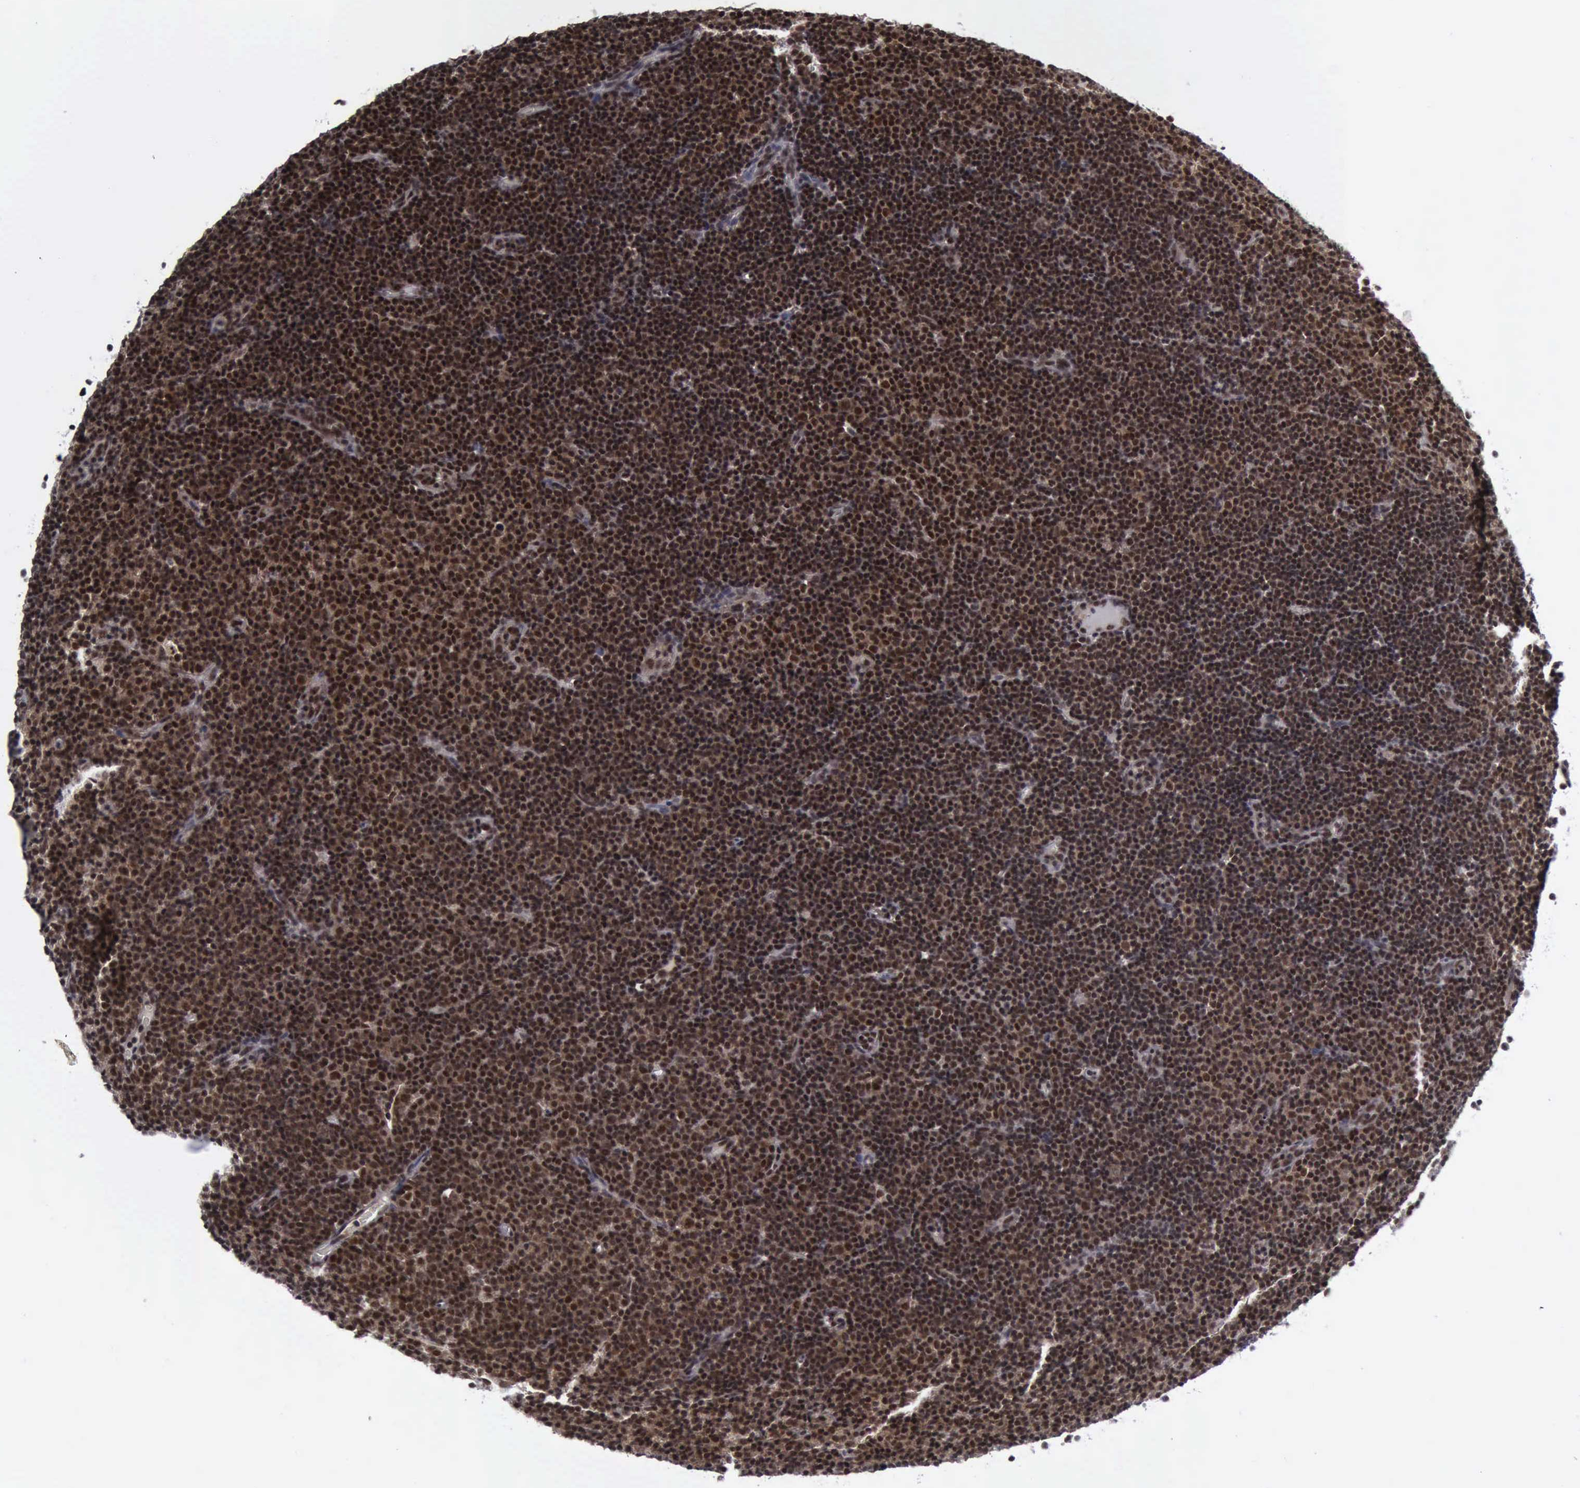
{"staining": {"intensity": "strong", "quantity": ">75%", "location": "cytoplasmic/membranous,nuclear"}, "tissue": "lymphoma", "cell_type": "Tumor cells", "image_type": "cancer", "snomed": [{"axis": "morphology", "description": "Malignant lymphoma, non-Hodgkin's type, Low grade"}, {"axis": "topography", "description": "Lymph node"}], "caption": "Human low-grade malignant lymphoma, non-Hodgkin's type stained with a brown dye reveals strong cytoplasmic/membranous and nuclear positive expression in about >75% of tumor cells.", "gene": "ATM", "patient": {"sex": "male", "age": 57}}